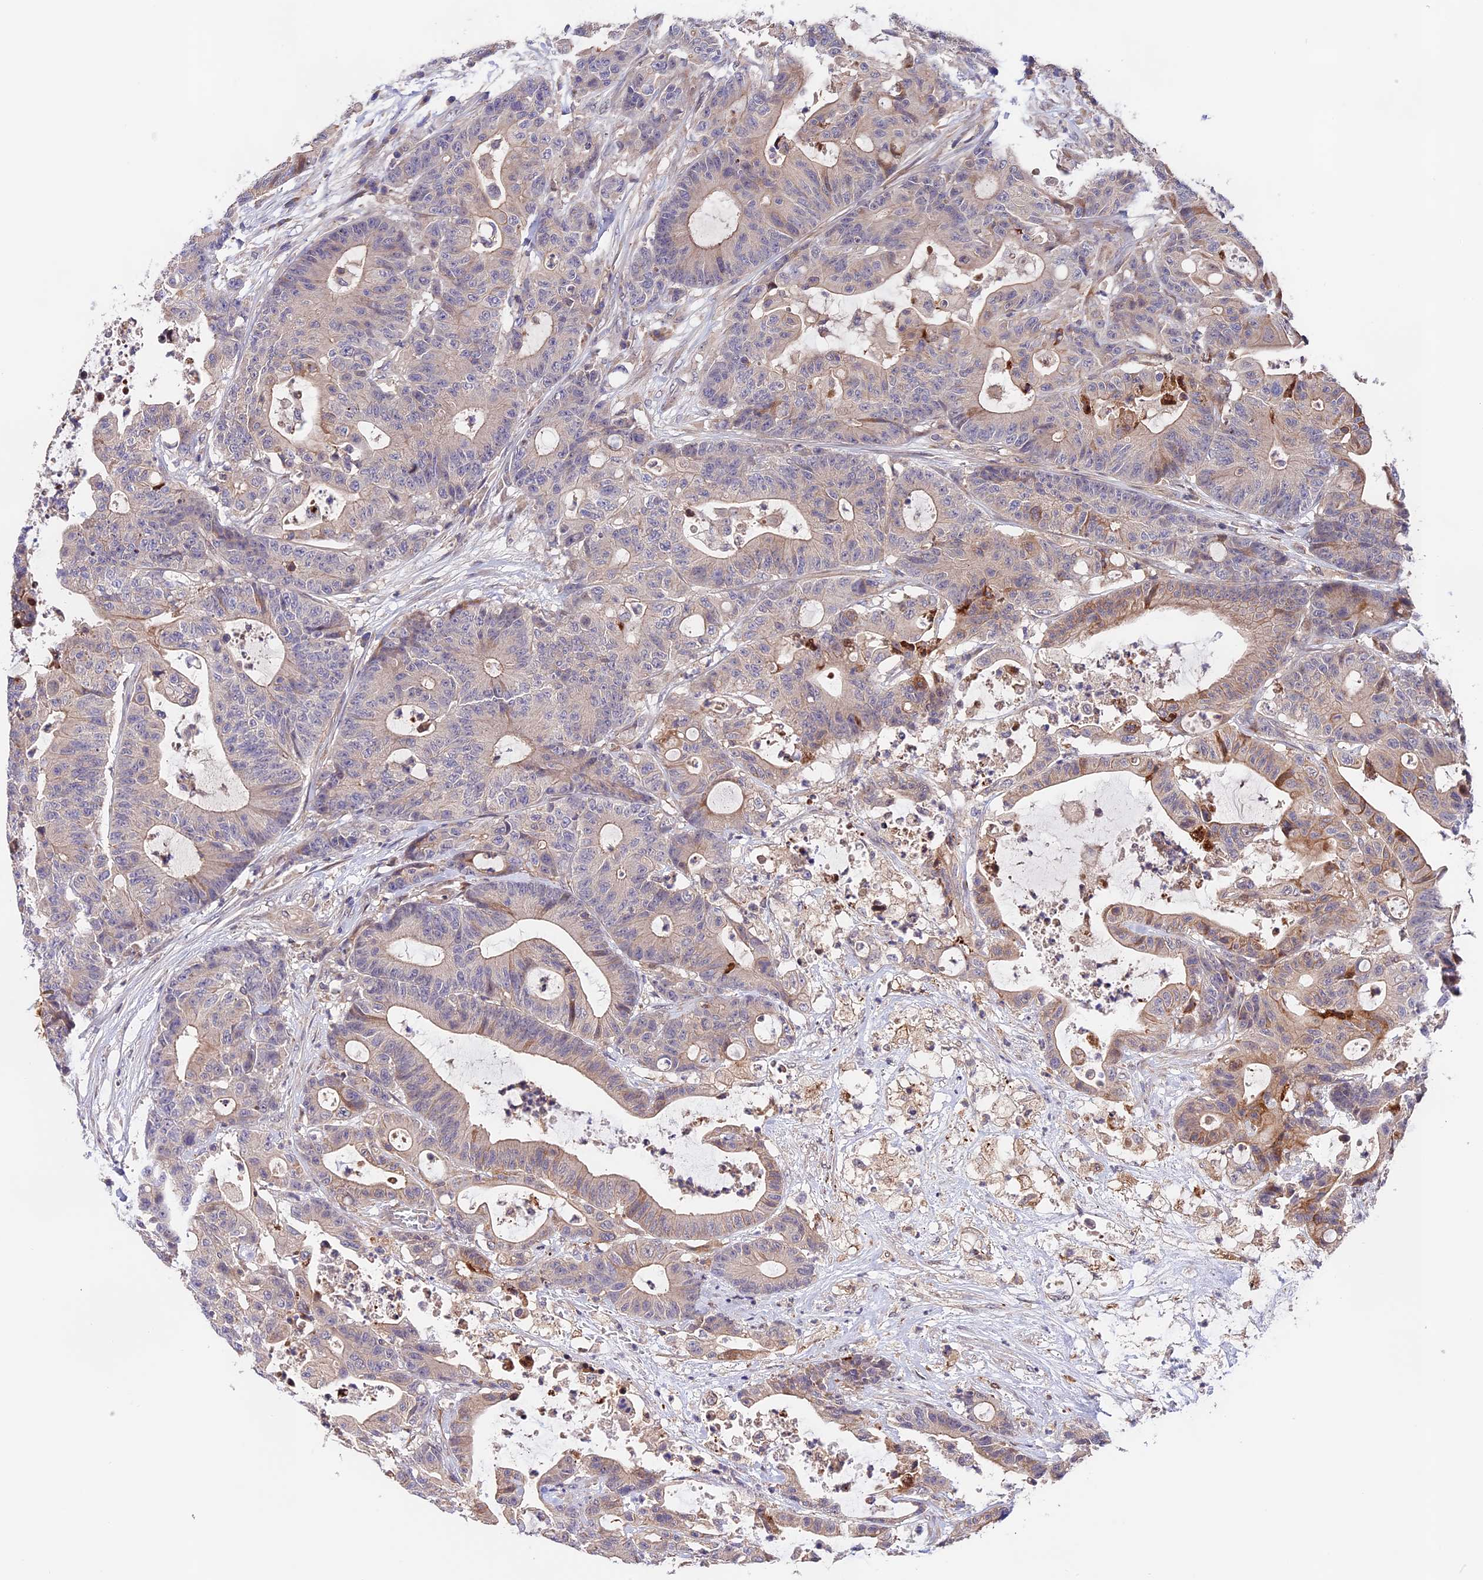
{"staining": {"intensity": "weak", "quantity": "<25%", "location": "cytoplasmic/membranous"}, "tissue": "colorectal cancer", "cell_type": "Tumor cells", "image_type": "cancer", "snomed": [{"axis": "morphology", "description": "Adenocarcinoma, NOS"}, {"axis": "topography", "description": "Colon"}], "caption": "This is a histopathology image of immunohistochemistry (IHC) staining of colorectal adenocarcinoma, which shows no staining in tumor cells.", "gene": "CACNA1H", "patient": {"sex": "female", "age": 84}}